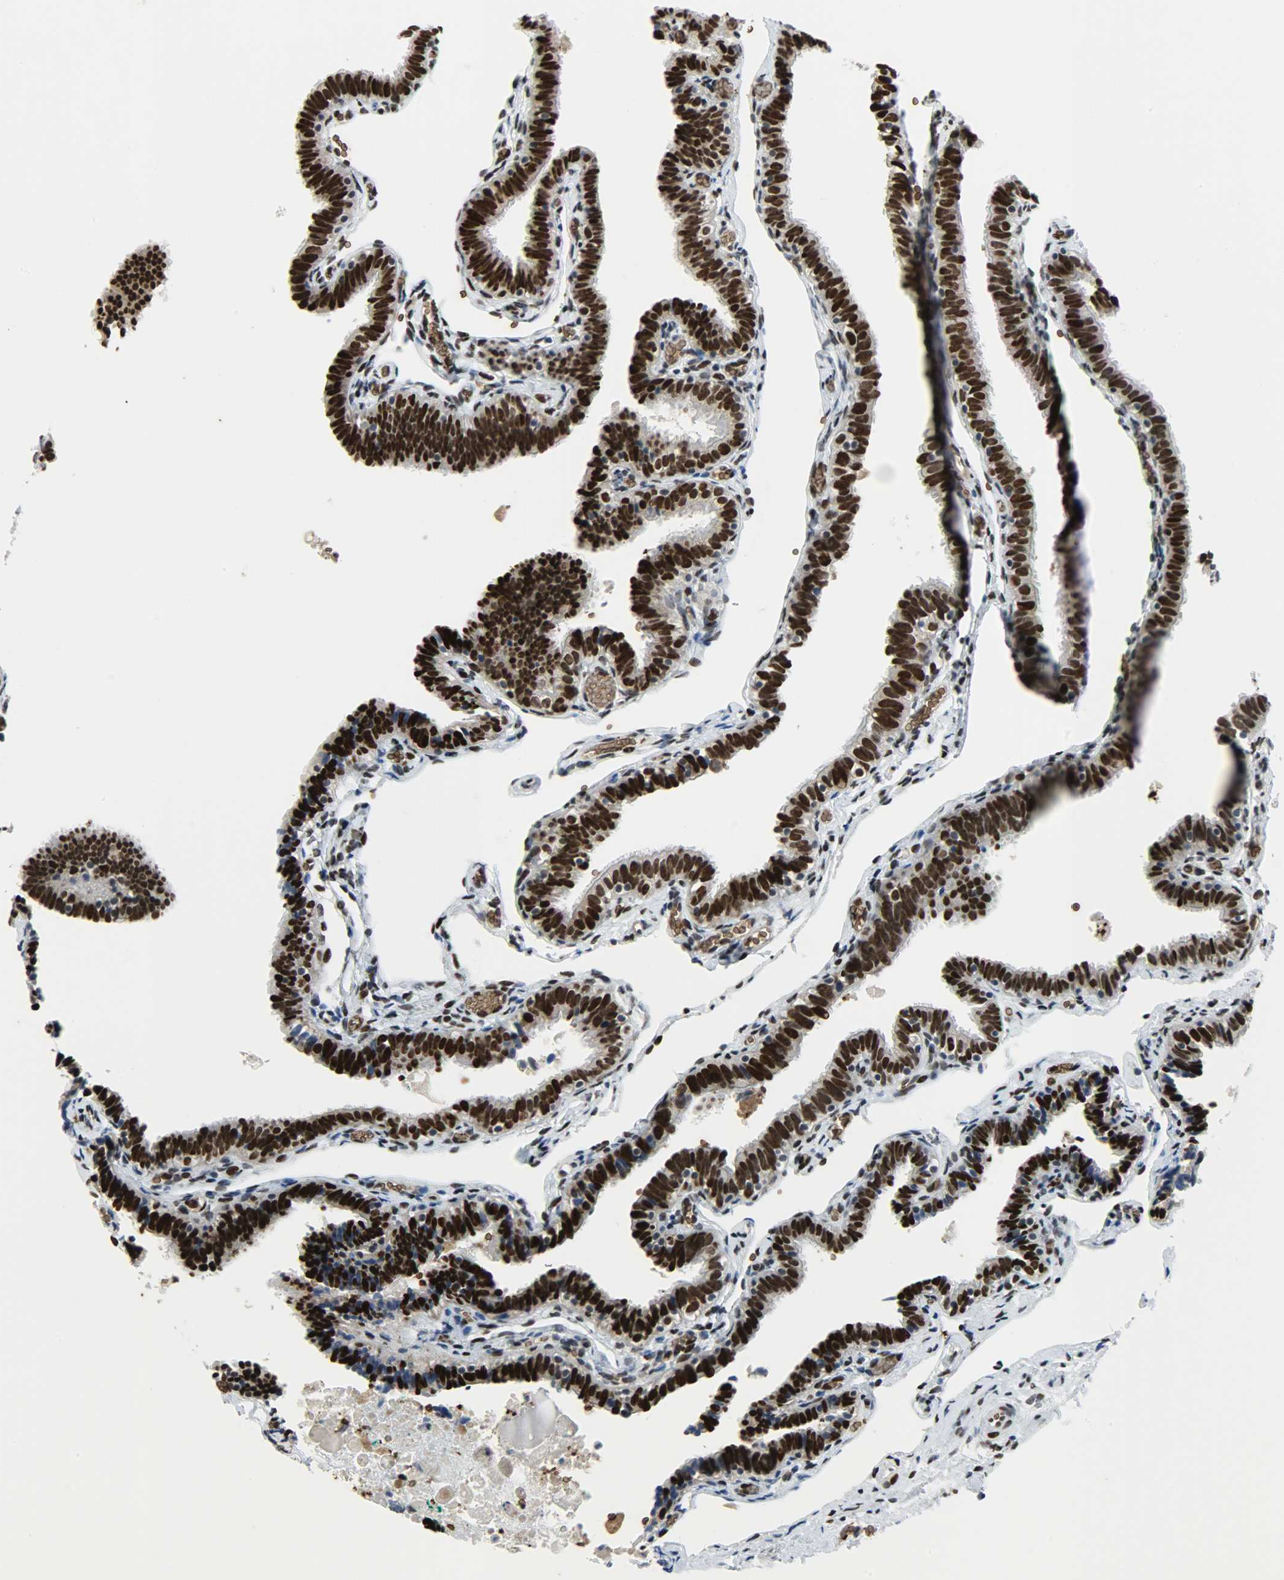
{"staining": {"intensity": "strong", "quantity": ">75%", "location": "cytoplasmic/membranous,nuclear"}, "tissue": "fallopian tube", "cell_type": "Glandular cells", "image_type": "normal", "snomed": [{"axis": "morphology", "description": "Normal tissue, NOS"}, {"axis": "topography", "description": "Fallopian tube"}], "caption": "This is an image of immunohistochemistry (IHC) staining of unremarkable fallopian tube, which shows strong expression in the cytoplasmic/membranous,nuclear of glandular cells.", "gene": "SNAI1", "patient": {"sex": "female", "age": 46}}